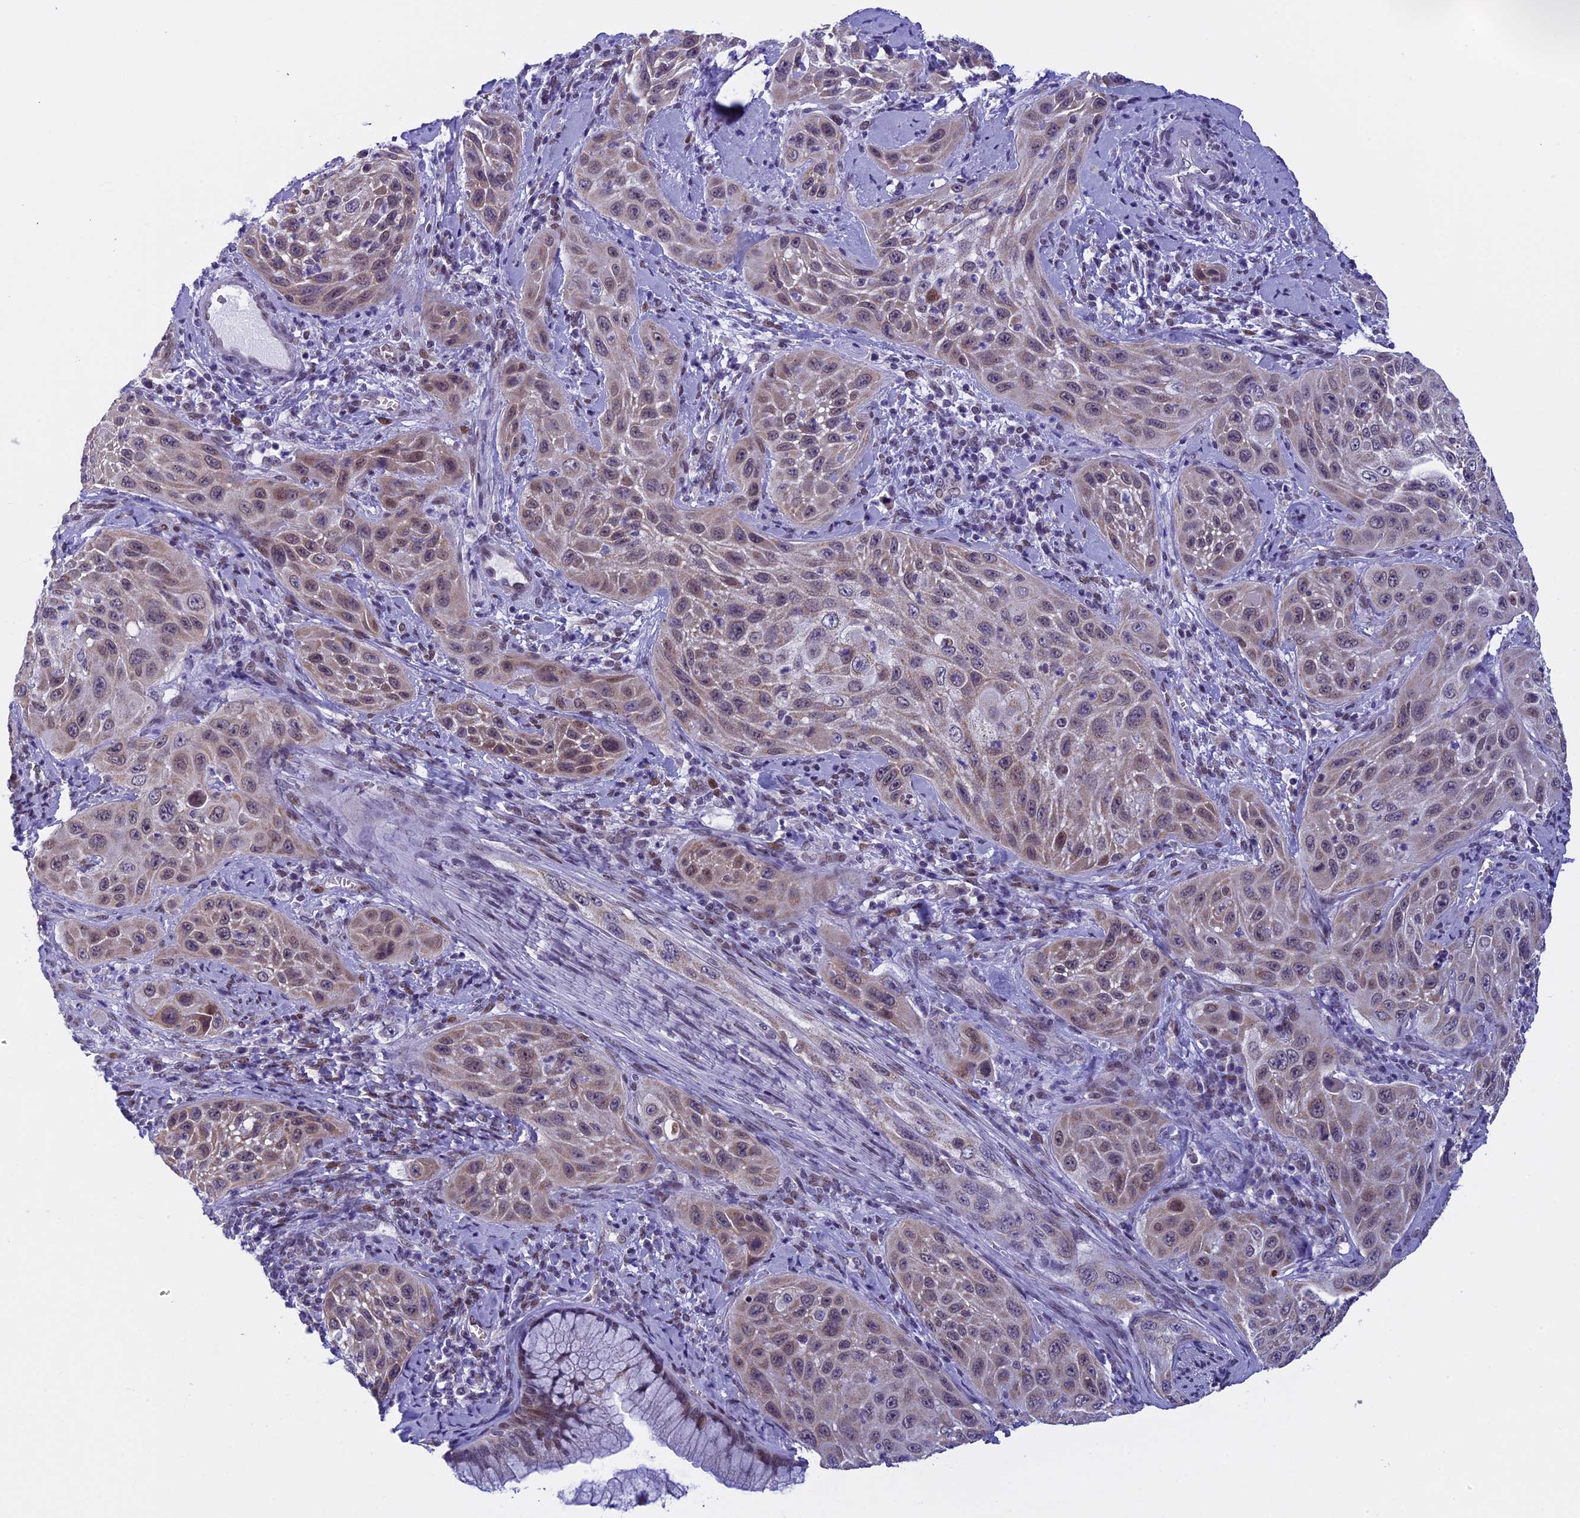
{"staining": {"intensity": "weak", "quantity": "25%-75%", "location": "cytoplasmic/membranous"}, "tissue": "cervical cancer", "cell_type": "Tumor cells", "image_type": "cancer", "snomed": [{"axis": "morphology", "description": "Squamous cell carcinoma, NOS"}, {"axis": "topography", "description": "Cervix"}], "caption": "Squamous cell carcinoma (cervical) stained with a brown dye exhibits weak cytoplasmic/membranous positive staining in approximately 25%-75% of tumor cells.", "gene": "ZNF317", "patient": {"sex": "female", "age": 42}}